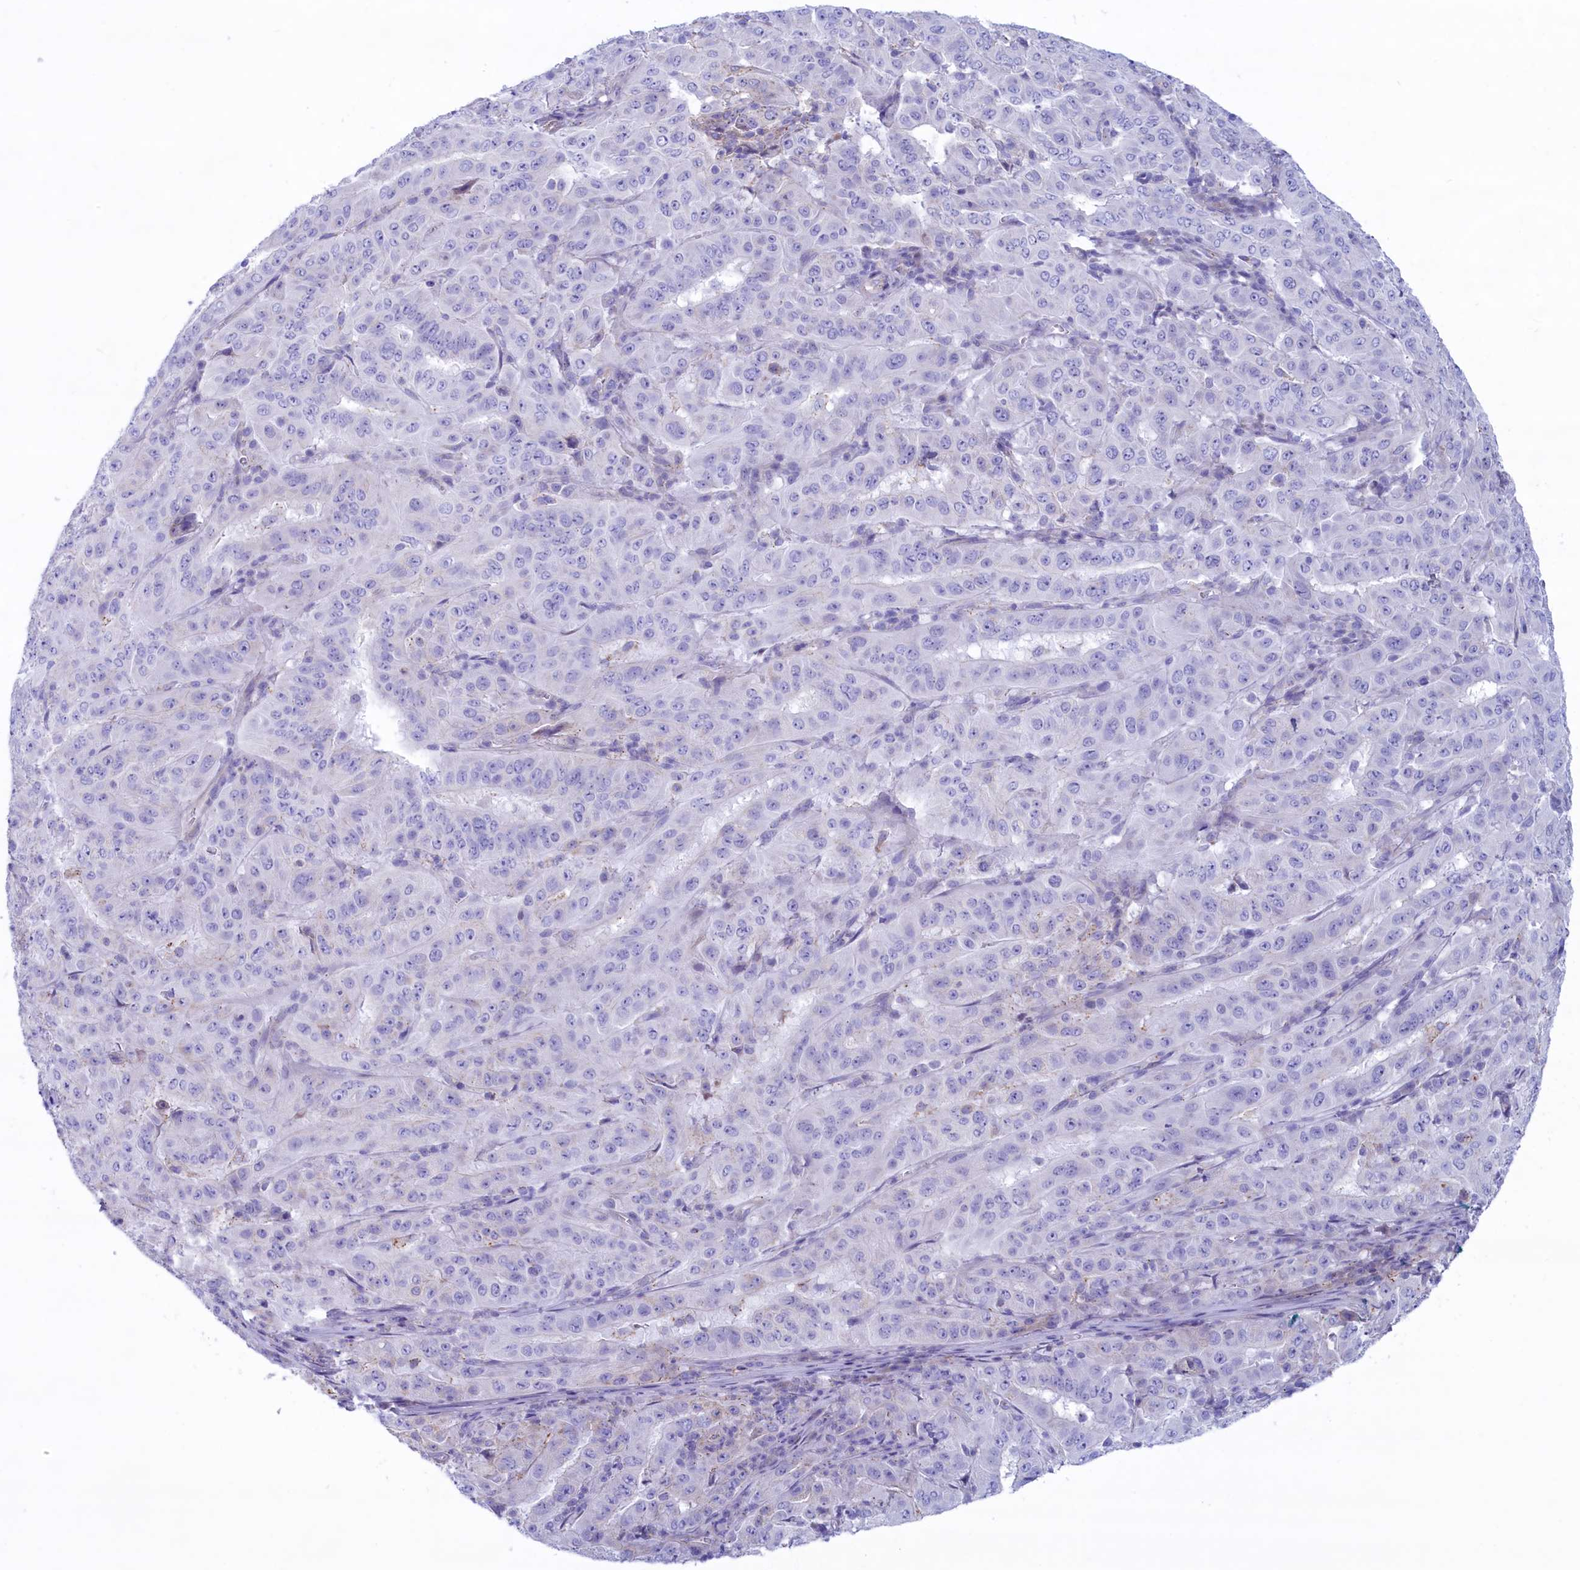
{"staining": {"intensity": "negative", "quantity": "none", "location": "none"}, "tissue": "pancreatic cancer", "cell_type": "Tumor cells", "image_type": "cancer", "snomed": [{"axis": "morphology", "description": "Adenocarcinoma, NOS"}, {"axis": "topography", "description": "Pancreas"}], "caption": "Photomicrograph shows no protein staining in tumor cells of pancreatic cancer tissue.", "gene": "MPV17L2", "patient": {"sex": "male", "age": 63}}